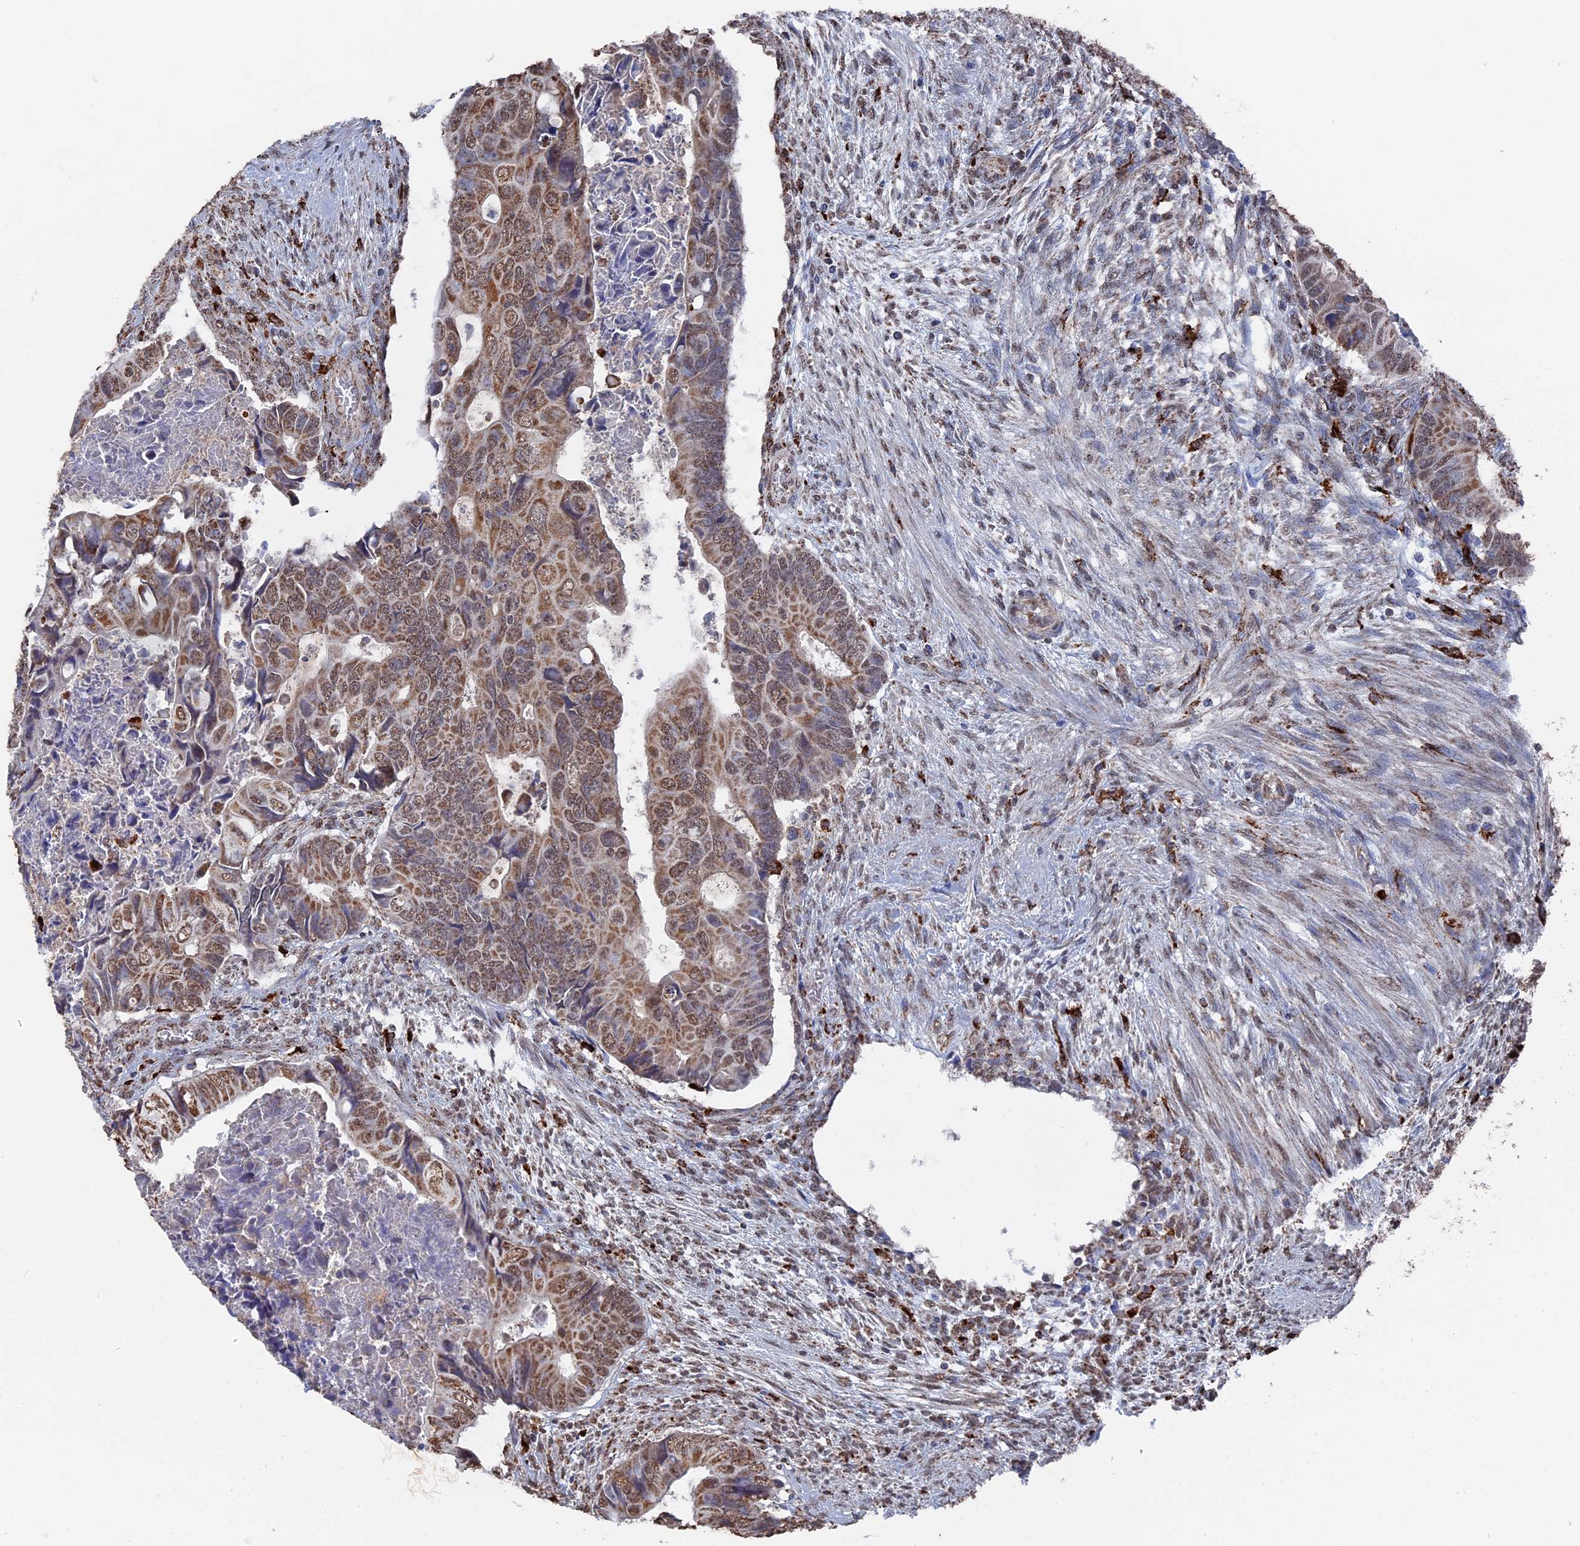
{"staining": {"intensity": "moderate", "quantity": ">75%", "location": "cytoplasmic/membranous,nuclear"}, "tissue": "colorectal cancer", "cell_type": "Tumor cells", "image_type": "cancer", "snomed": [{"axis": "morphology", "description": "Adenocarcinoma, NOS"}, {"axis": "topography", "description": "Rectum"}], "caption": "Colorectal adenocarcinoma stained with a brown dye demonstrates moderate cytoplasmic/membranous and nuclear positive positivity in approximately >75% of tumor cells.", "gene": "SMG9", "patient": {"sex": "female", "age": 78}}